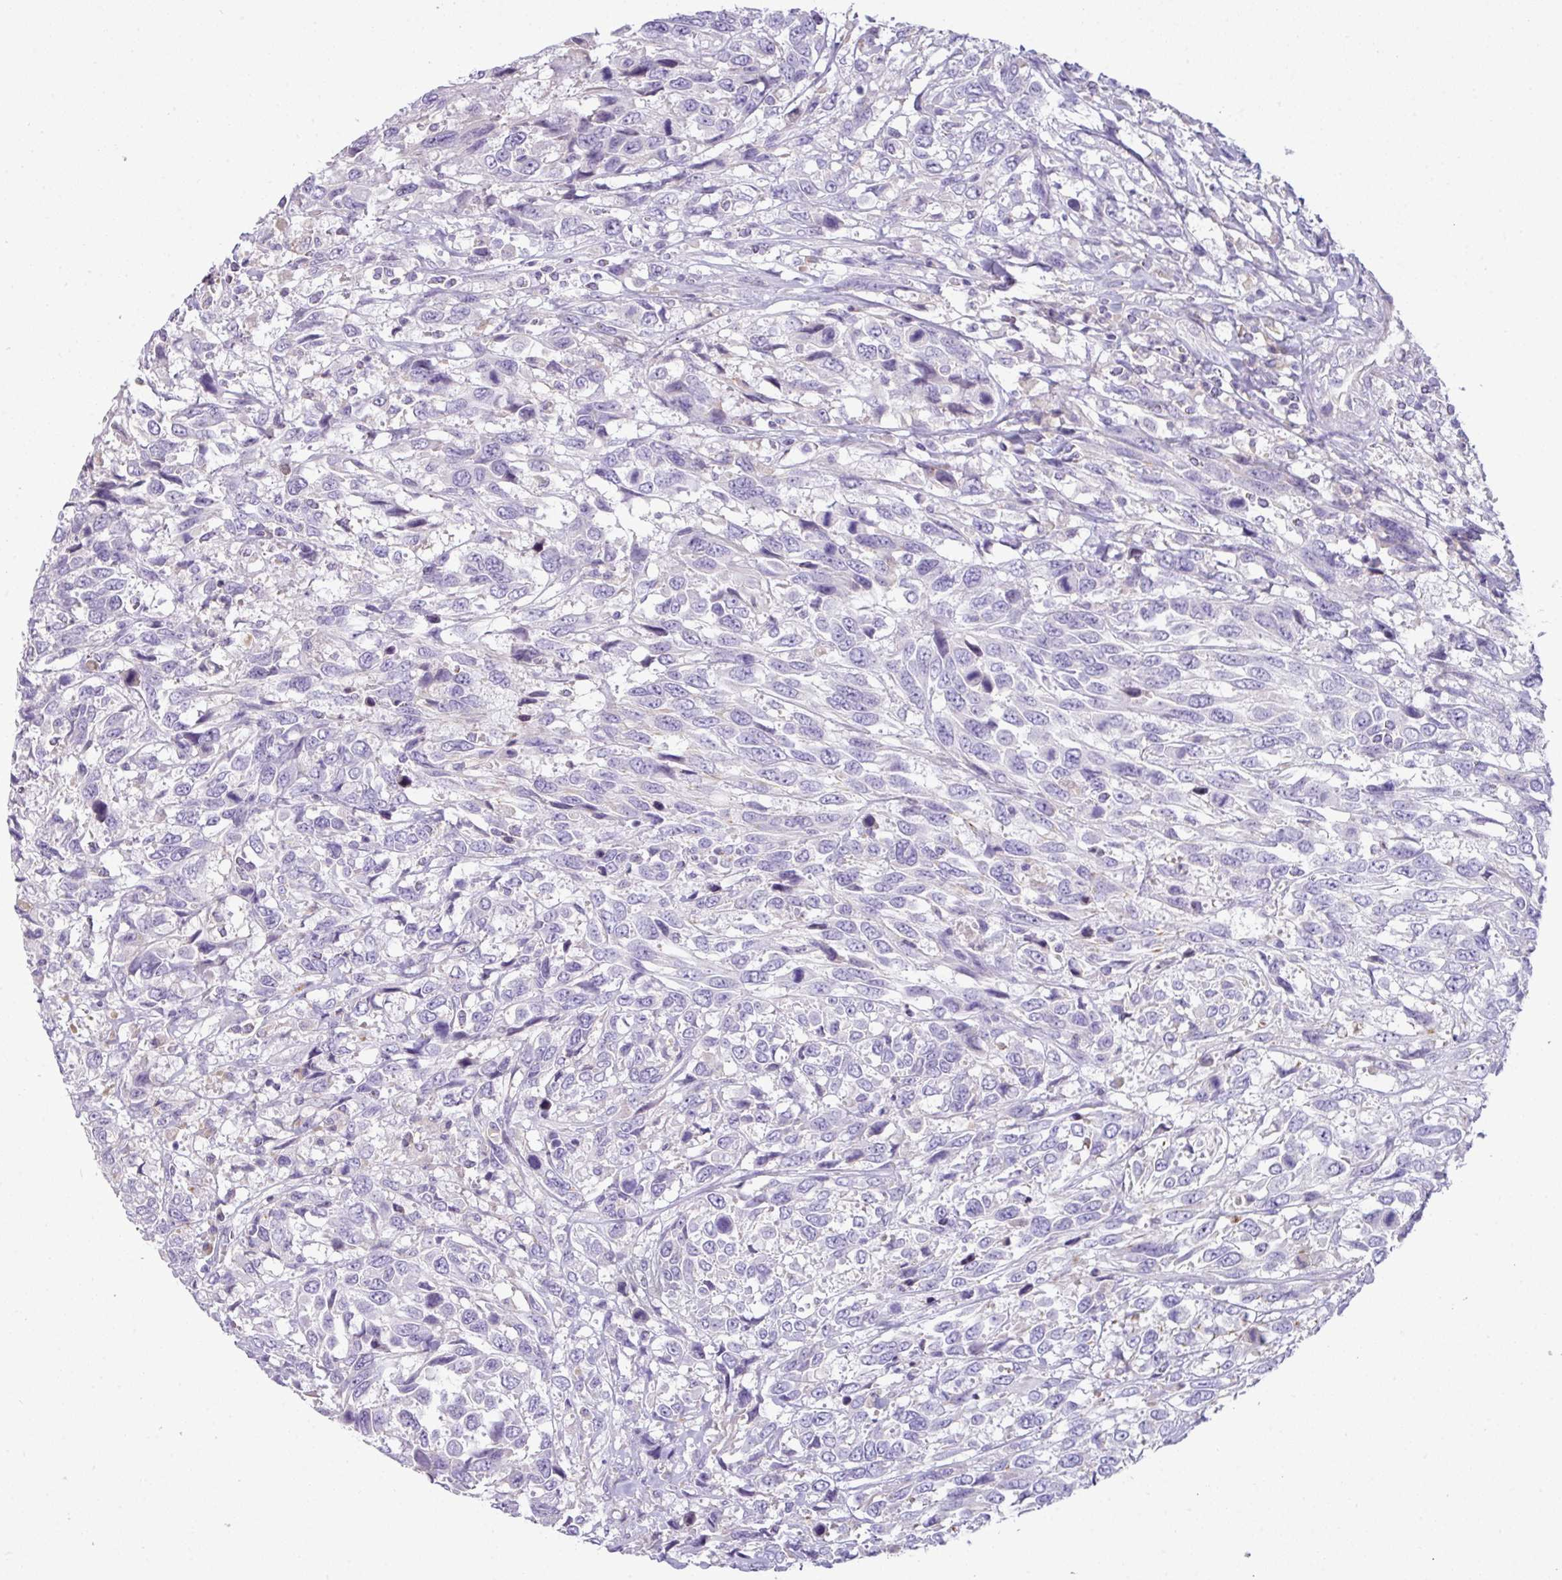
{"staining": {"intensity": "negative", "quantity": "none", "location": "none"}, "tissue": "urothelial cancer", "cell_type": "Tumor cells", "image_type": "cancer", "snomed": [{"axis": "morphology", "description": "Urothelial carcinoma, High grade"}, {"axis": "topography", "description": "Urinary bladder"}], "caption": "An immunohistochemistry image of urothelial cancer is shown. There is no staining in tumor cells of urothelial cancer. The staining is performed using DAB brown chromogen with nuclei counter-stained in using hematoxylin.", "gene": "OR6C6", "patient": {"sex": "female", "age": 70}}